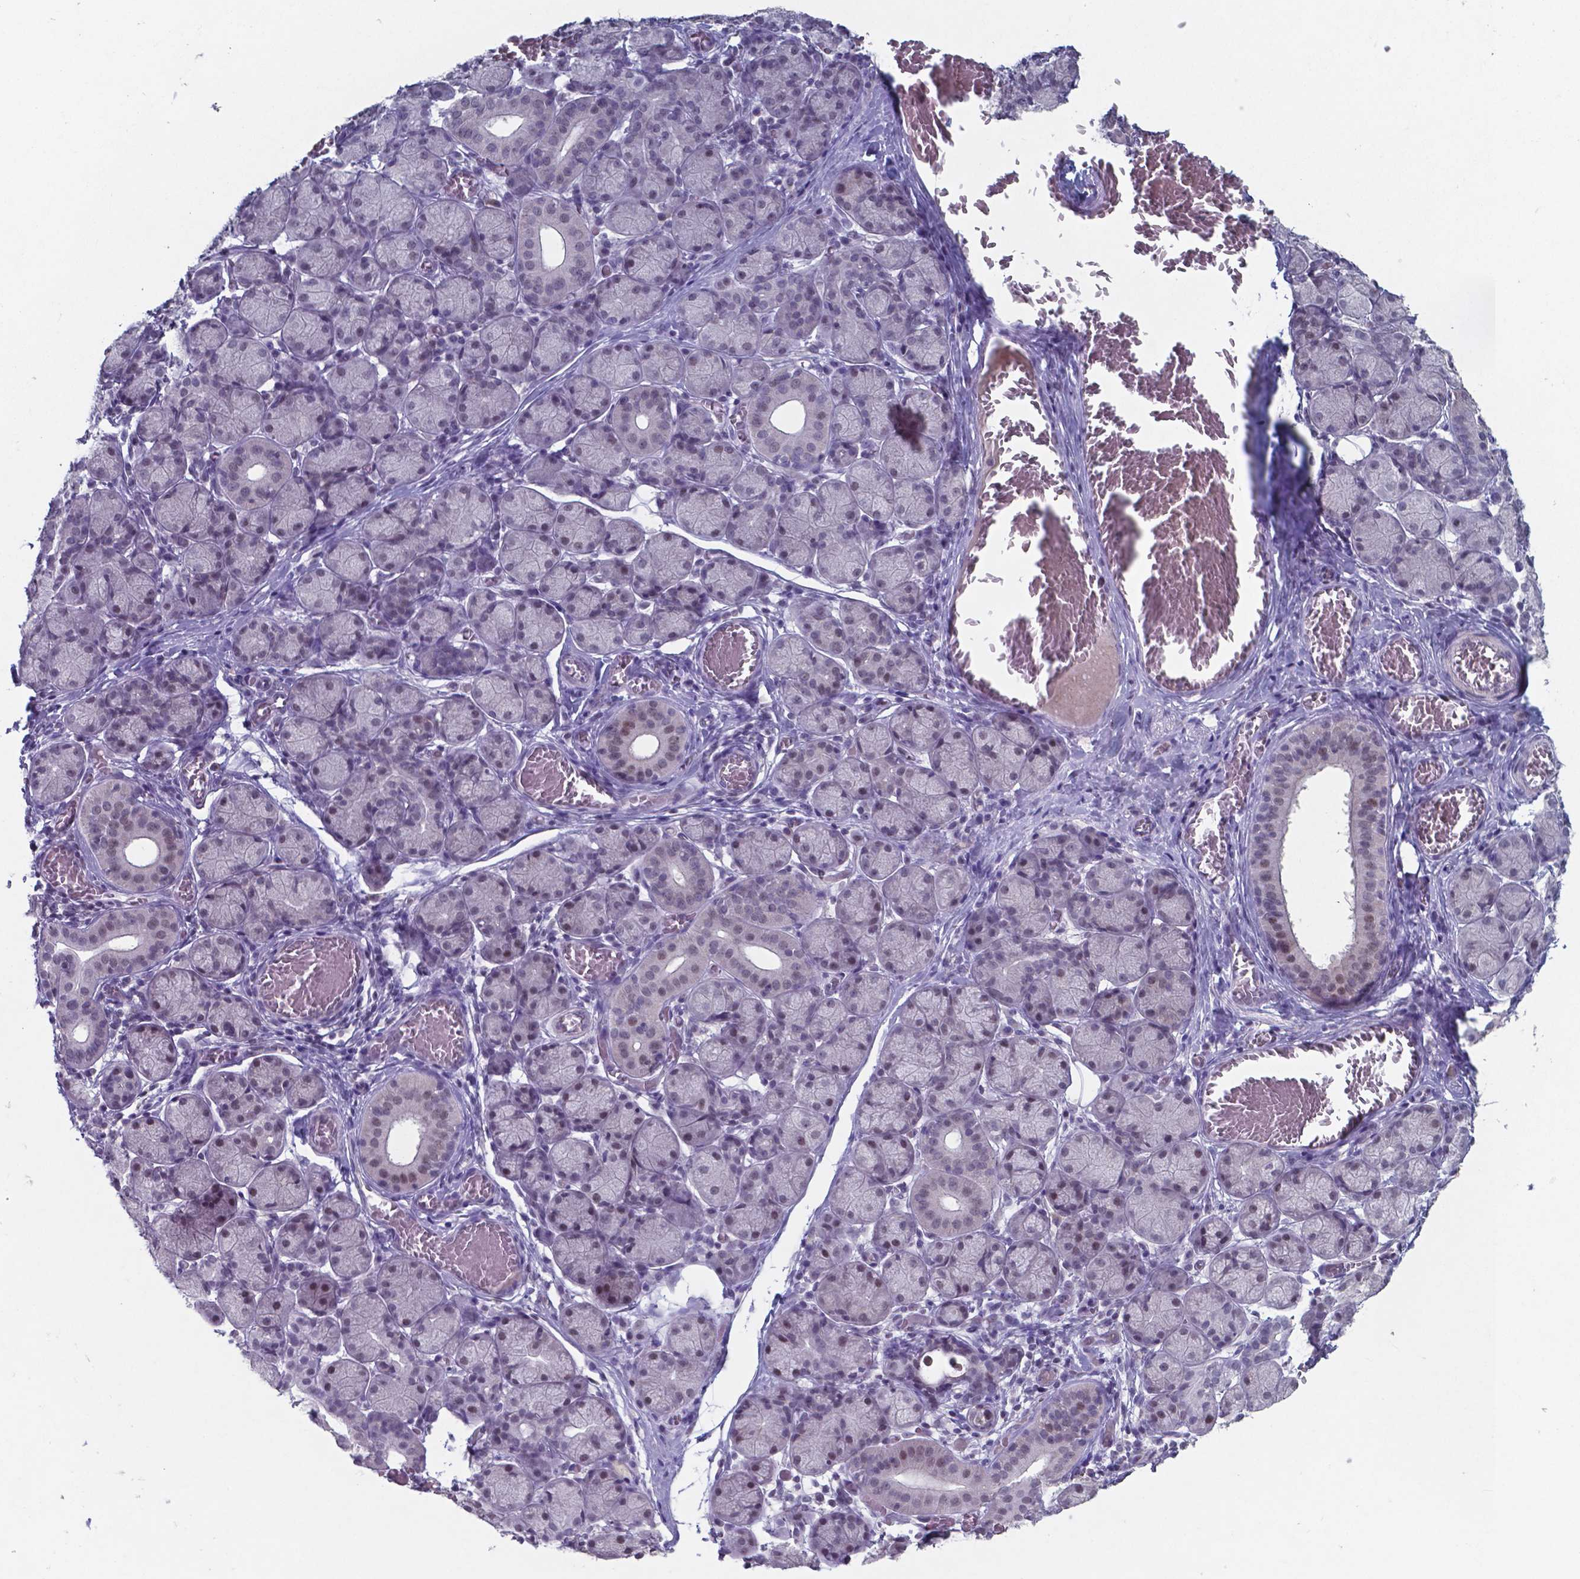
{"staining": {"intensity": "moderate", "quantity": "25%-75%", "location": "nuclear"}, "tissue": "salivary gland", "cell_type": "Glandular cells", "image_type": "normal", "snomed": [{"axis": "morphology", "description": "Normal tissue, NOS"}, {"axis": "topography", "description": "Salivary gland"}, {"axis": "topography", "description": "Peripheral nerve tissue"}], "caption": "An immunohistochemistry (IHC) image of unremarkable tissue is shown. Protein staining in brown shows moderate nuclear positivity in salivary gland within glandular cells. (DAB IHC with brightfield microscopy, high magnification).", "gene": "TDP2", "patient": {"sex": "female", "age": 24}}